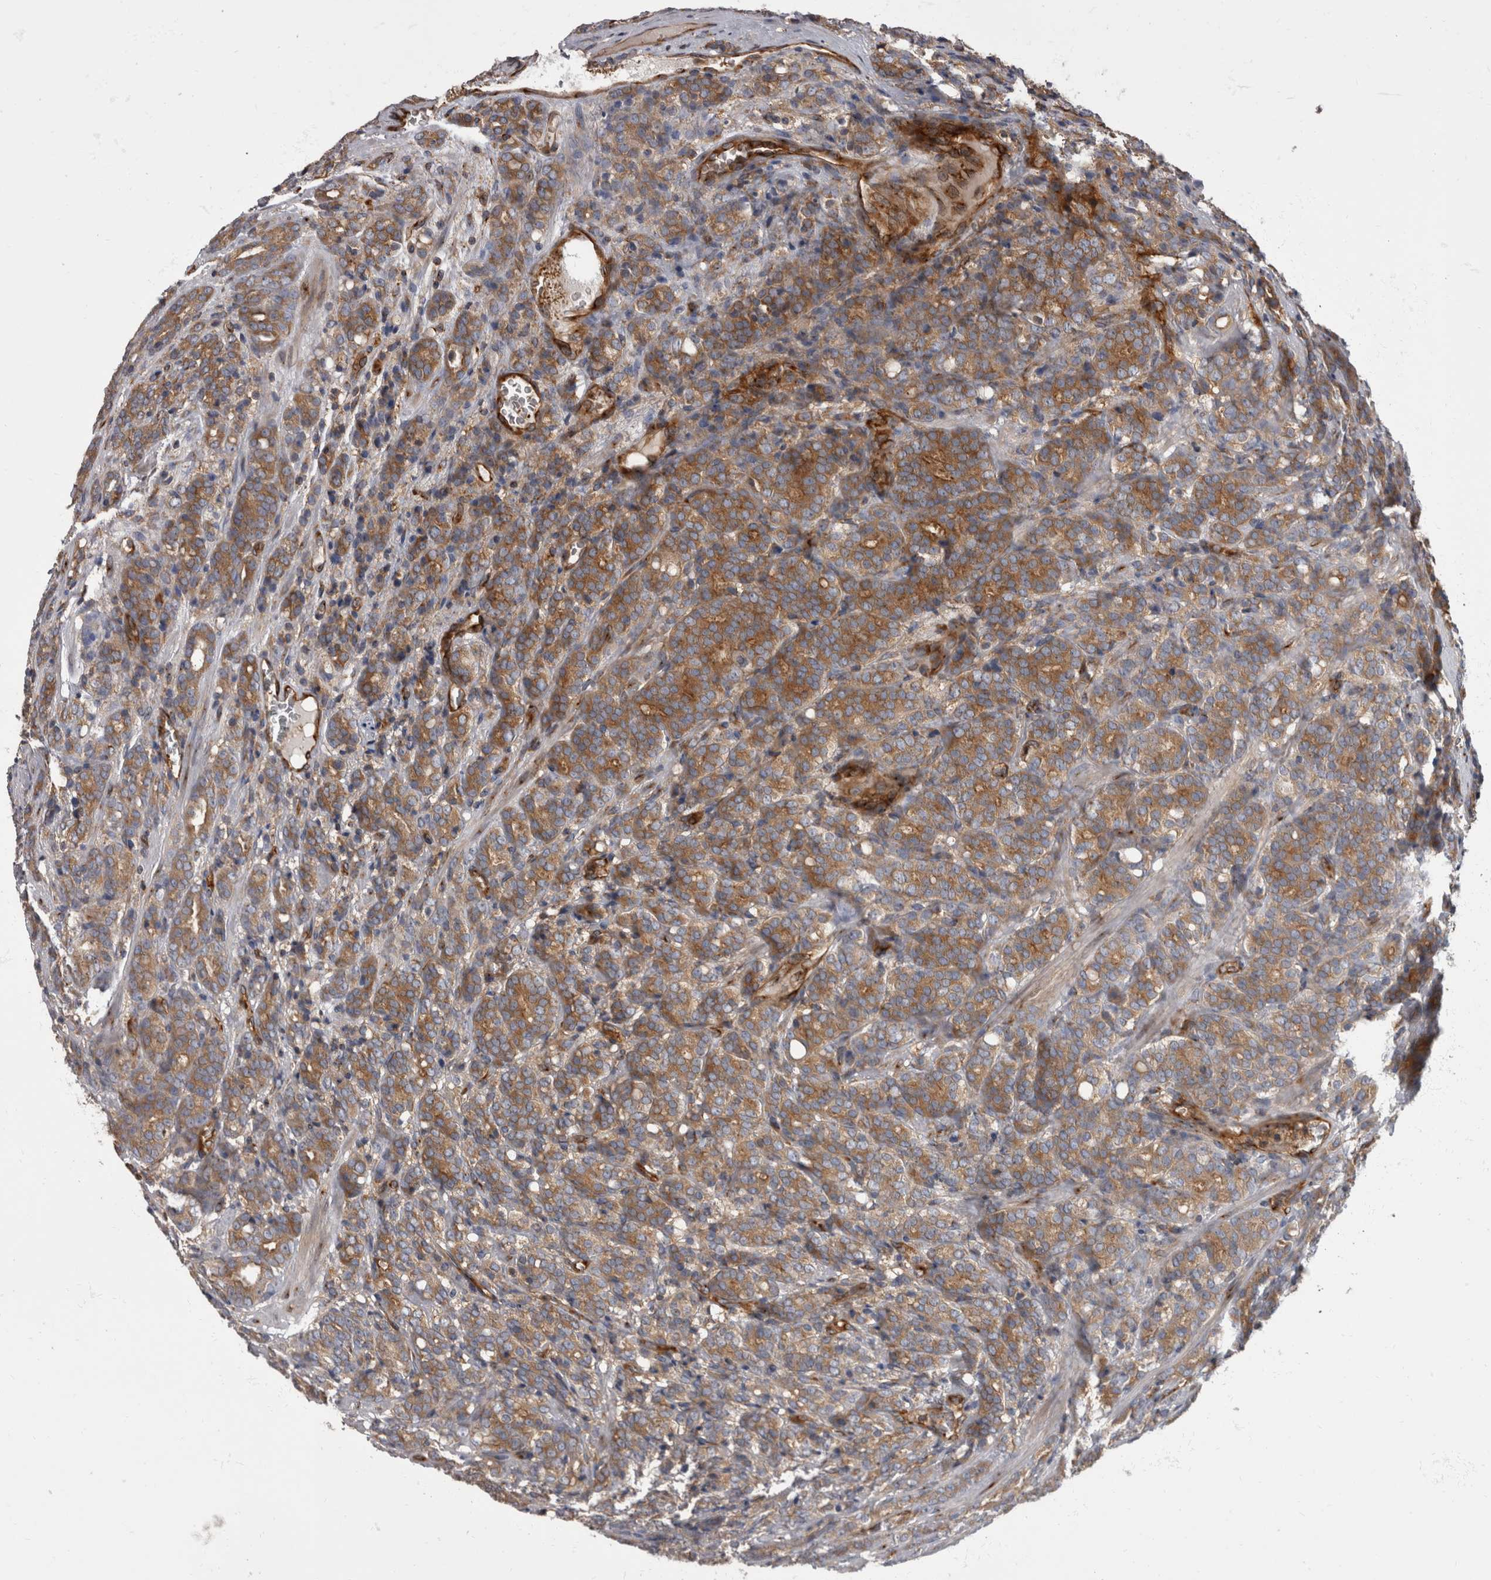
{"staining": {"intensity": "moderate", "quantity": ">75%", "location": "cytoplasmic/membranous"}, "tissue": "prostate cancer", "cell_type": "Tumor cells", "image_type": "cancer", "snomed": [{"axis": "morphology", "description": "Adenocarcinoma, High grade"}, {"axis": "topography", "description": "Prostate"}], "caption": "This image reveals prostate cancer (adenocarcinoma (high-grade)) stained with immunohistochemistry (IHC) to label a protein in brown. The cytoplasmic/membranous of tumor cells show moderate positivity for the protein. Nuclei are counter-stained blue.", "gene": "HOOK3", "patient": {"sex": "male", "age": 62}}